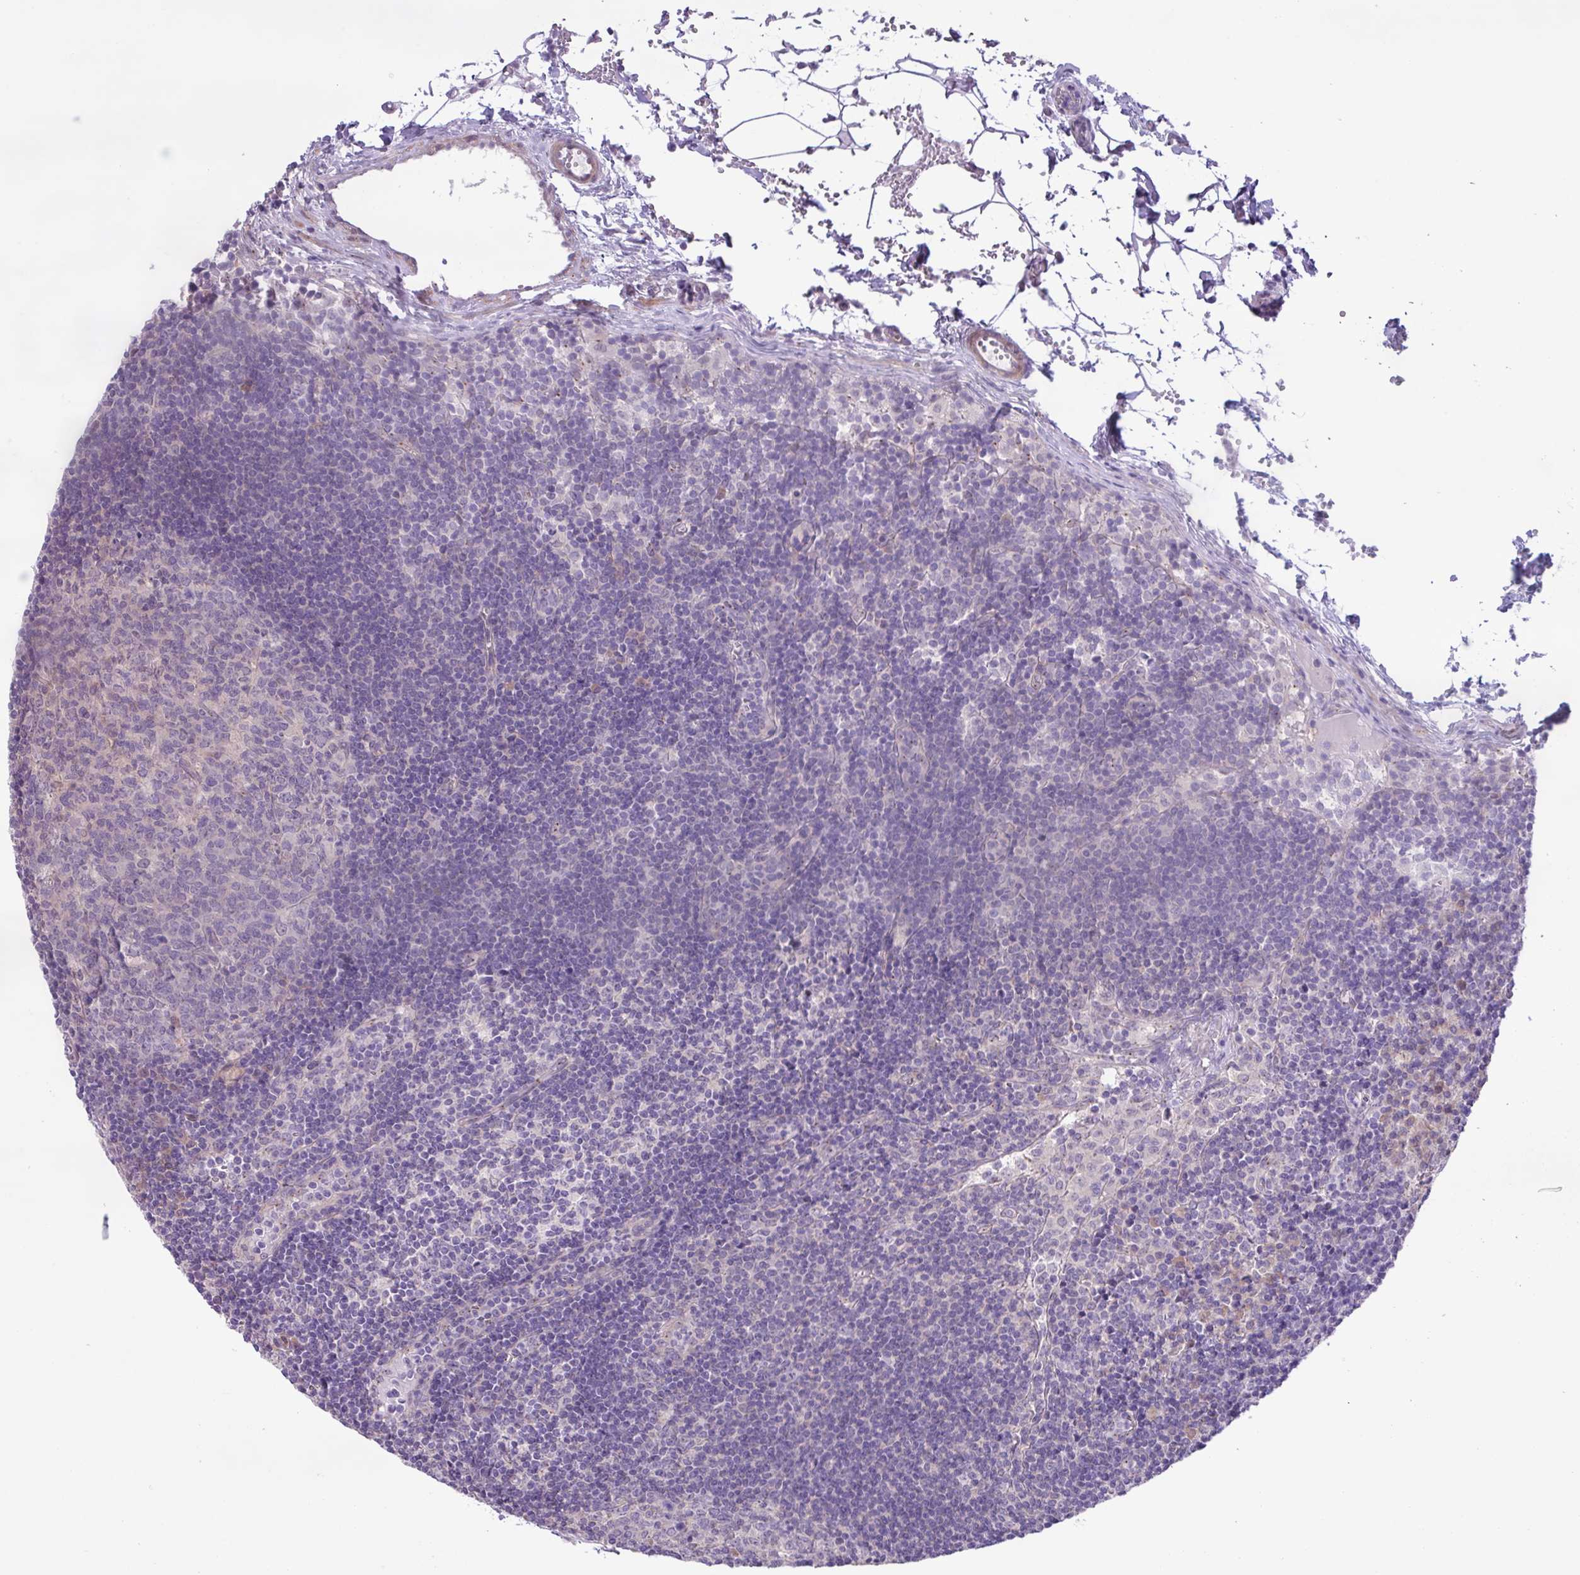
{"staining": {"intensity": "negative", "quantity": "none", "location": "none"}, "tissue": "lymph node", "cell_type": "Germinal center cells", "image_type": "normal", "snomed": [{"axis": "morphology", "description": "Normal tissue, NOS"}, {"axis": "topography", "description": "Lymph node"}], "caption": "IHC of benign lymph node exhibits no expression in germinal center cells. The staining is performed using DAB (3,3'-diaminobenzidine) brown chromogen with nuclei counter-stained in using hematoxylin.", "gene": "SPINK8", "patient": {"sex": "female", "age": 29}}